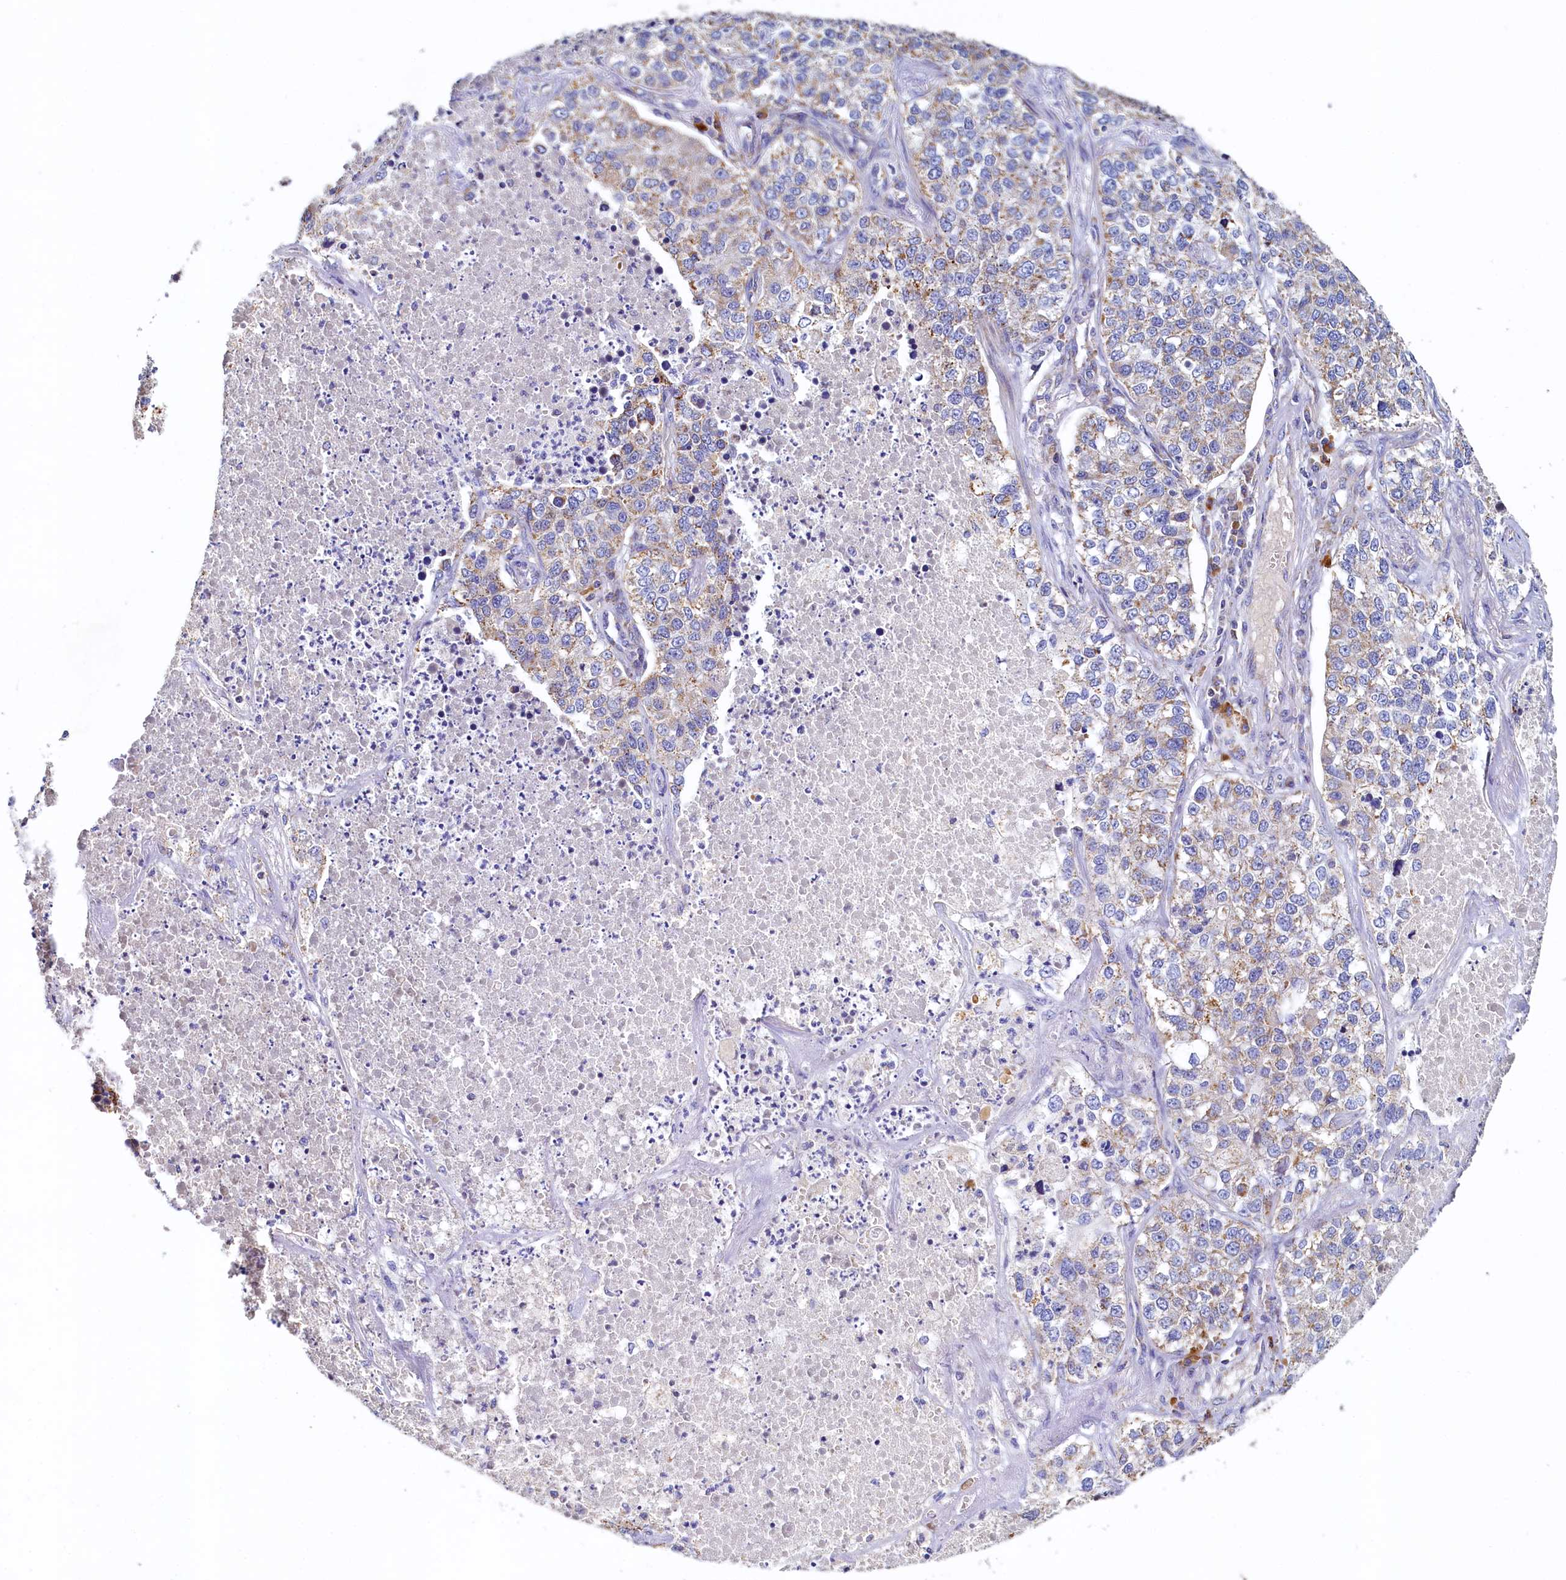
{"staining": {"intensity": "weak", "quantity": "25%-75%", "location": "cytoplasmic/membranous"}, "tissue": "lung cancer", "cell_type": "Tumor cells", "image_type": "cancer", "snomed": [{"axis": "morphology", "description": "Adenocarcinoma, NOS"}, {"axis": "topography", "description": "Lung"}], "caption": "Weak cytoplasmic/membranous protein staining is seen in about 25%-75% of tumor cells in lung cancer.", "gene": "POC1A", "patient": {"sex": "male", "age": 49}}